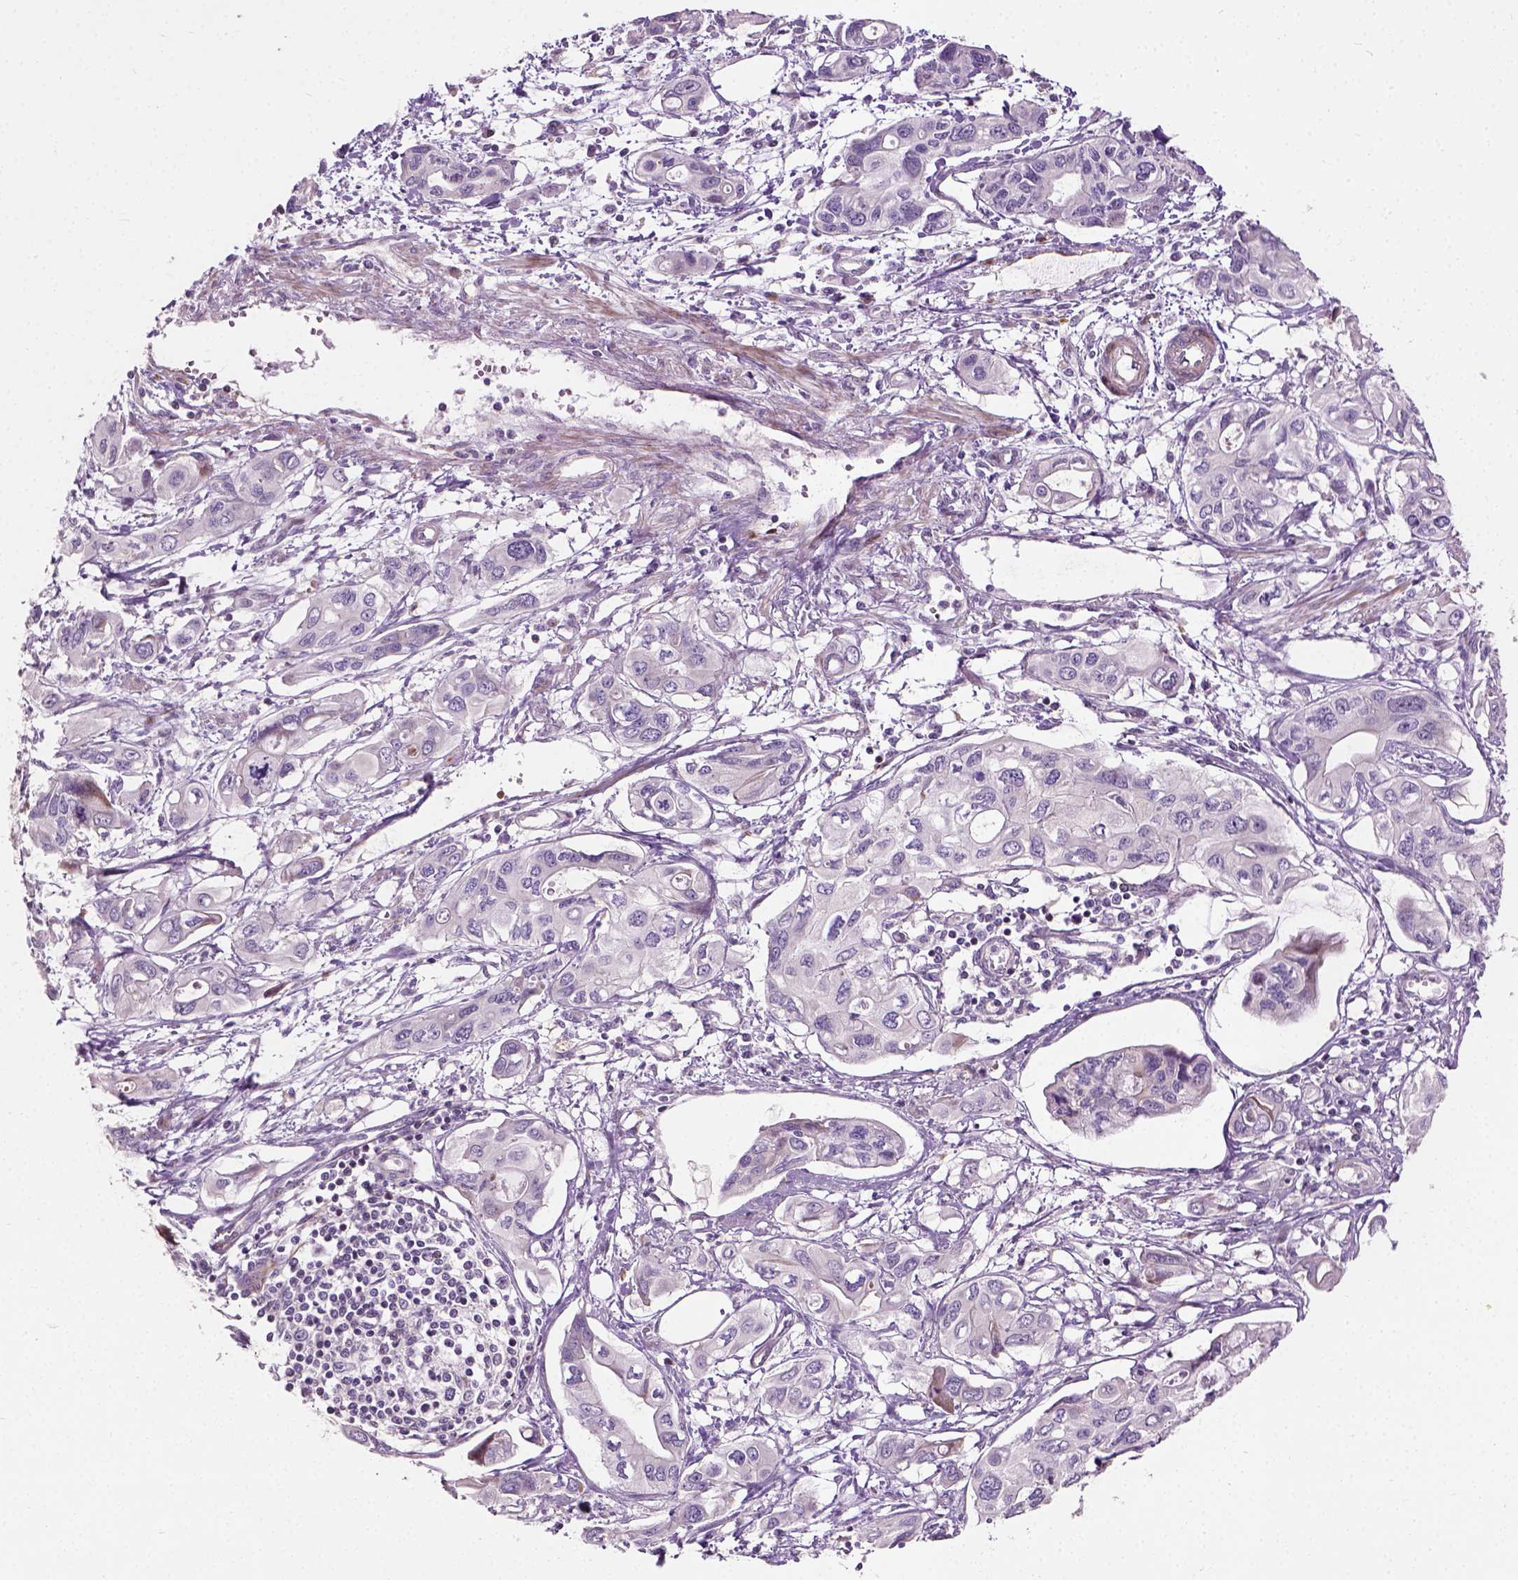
{"staining": {"intensity": "negative", "quantity": "none", "location": "none"}, "tissue": "pancreatic cancer", "cell_type": "Tumor cells", "image_type": "cancer", "snomed": [{"axis": "morphology", "description": "Adenocarcinoma, NOS"}, {"axis": "topography", "description": "Pancreas"}], "caption": "A photomicrograph of human pancreatic cancer (adenocarcinoma) is negative for staining in tumor cells. (DAB (3,3'-diaminobenzidine) IHC visualized using brightfield microscopy, high magnification).", "gene": "PKP3", "patient": {"sex": "male", "age": 60}}